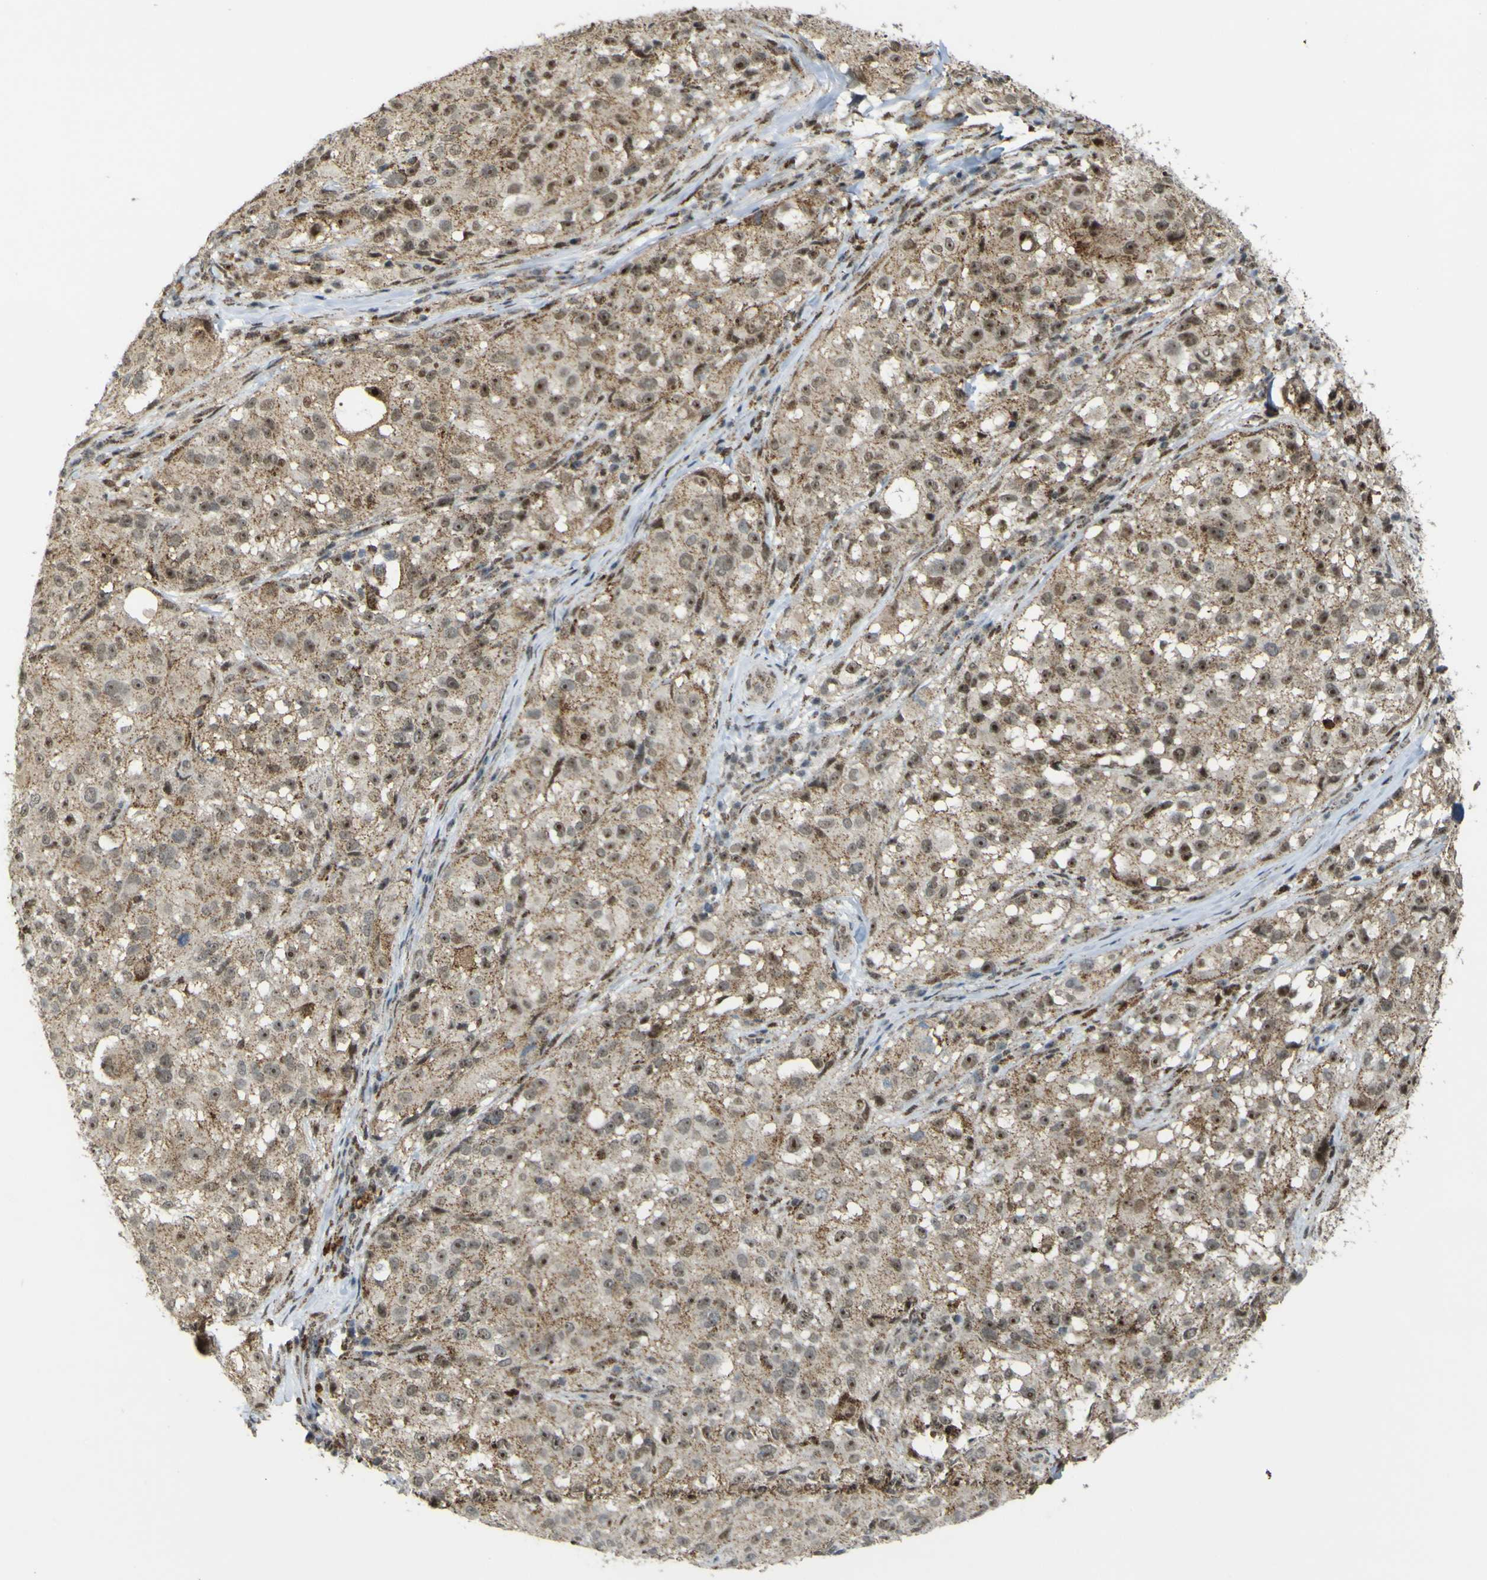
{"staining": {"intensity": "moderate", "quantity": ">75%", "location": "cytoplasmic/membranous,nuclear"}, "tissue": "melanoma", "cell_type": "Tumor cells", "image_type": "cancer", "snomed": [{"axis": "morphology", "description": "Necrosis, NOS"}, {"axis": "morphology", "description": "Malignant melanoma, NOS"}, {"axis": "topography", "description": "Skin"}], "caption": "Protein staining by IHC displays moderate cytoplasmic/membranous and nuclear positivity in about >75% of tumor cells in malignant melanoma.", "gene": "ACBD5", "patient": {"sex": "female", "age": 87}}